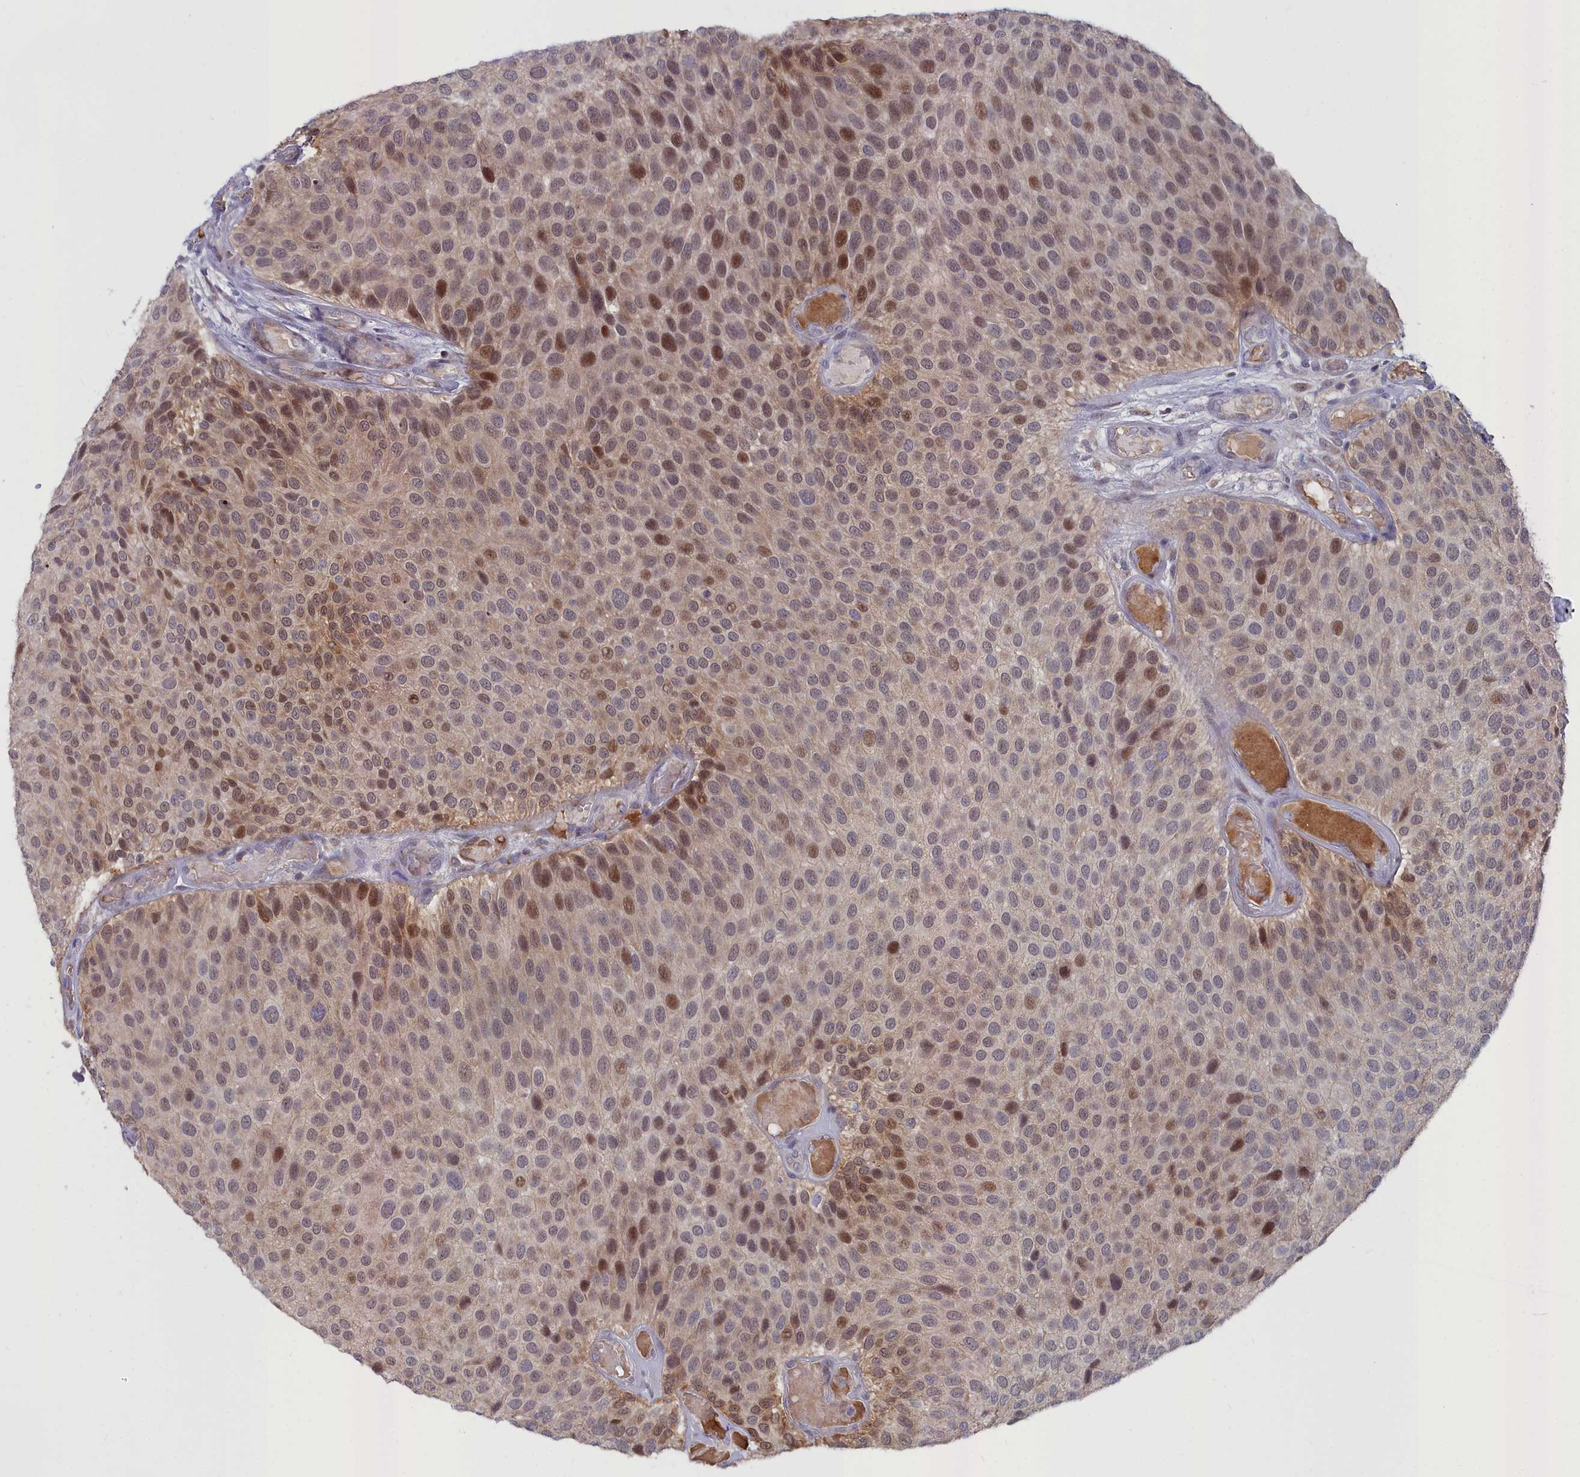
{"staining": {"intensity": "moderate", "quantity": "25%-75%", "location": "nuclear"}, "tissue": "urothelial cancer", "cell_type": "Tumor cells", "image_type": "cancer", "snomed": [{"axis": "morphology", "description": "Urothelial carcinoma, Low grade"}, {"axis": "topography", "description": "Urinary bladder"}], "caption": "Immunohistochemical staining of urothelial cancer shows medium levels of moderate nuclear protein positivity in approximately 25%-75% of tumor cells. (brown staining indicates protein expression, while blue staining denotes nuclei).", "gene": "KCTD18", "patient": {"sex": "male", "age": 89}}